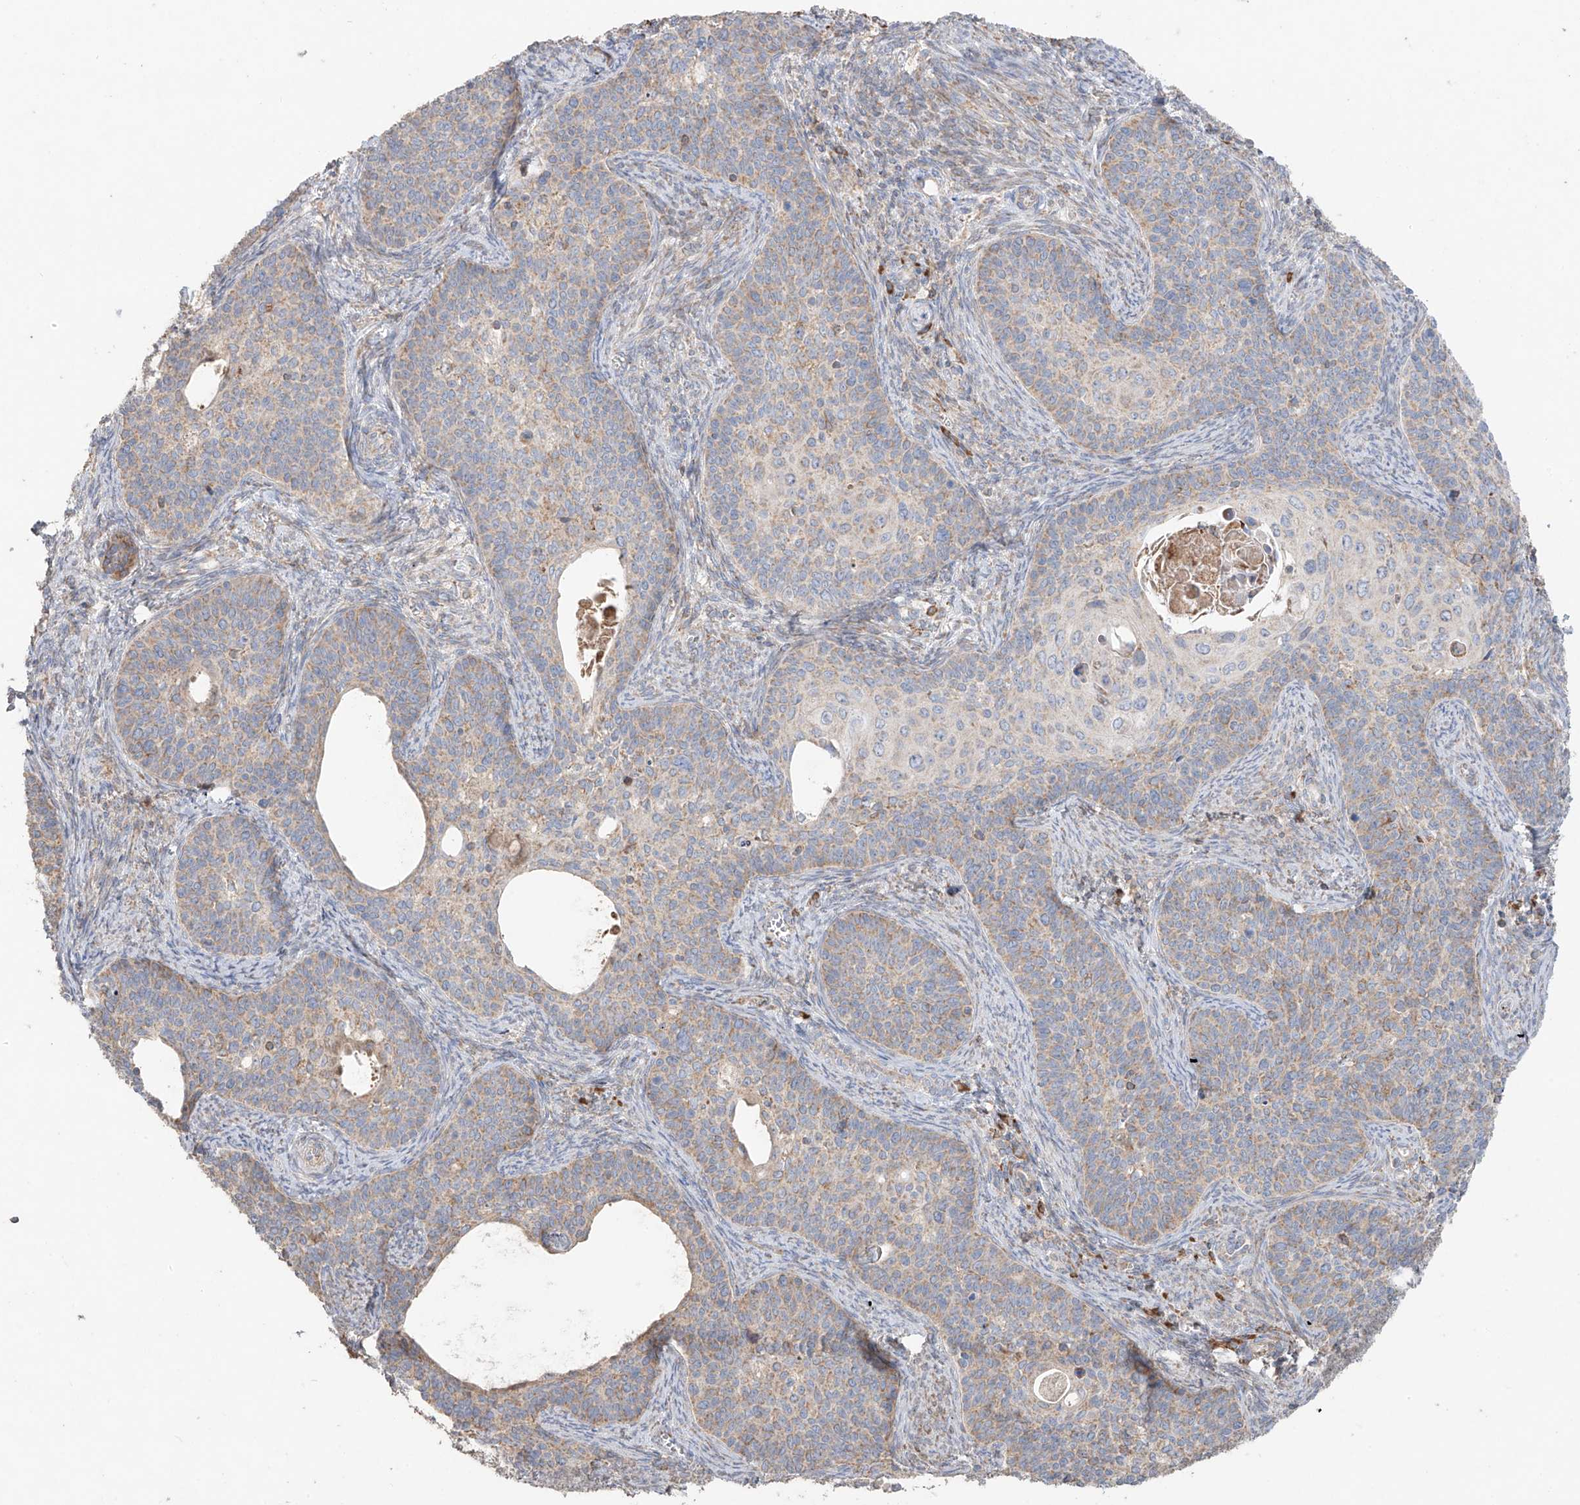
{"staining": {"intensity": "weak", "quantity": "25%-75%", "location": "cytoplasmic/membranous"}, "tissue": "cervical cancer", "cell_type": "Tumor cells", "image_type": "cancer", "snomed": [{"axis": "morphology", "description": "Squamous cell carcinoma, NOS"}, {"axis": "topography", "description": "Cervix"}], "caption": "Human cervical cancer stained for a protein (brown) exhibits weak cytoplasmic/membranous positive positivity in about 25%-75% of tumor cells.", "gene": "COLGALT2", "patient": {"sex": "female", "age": 33}}